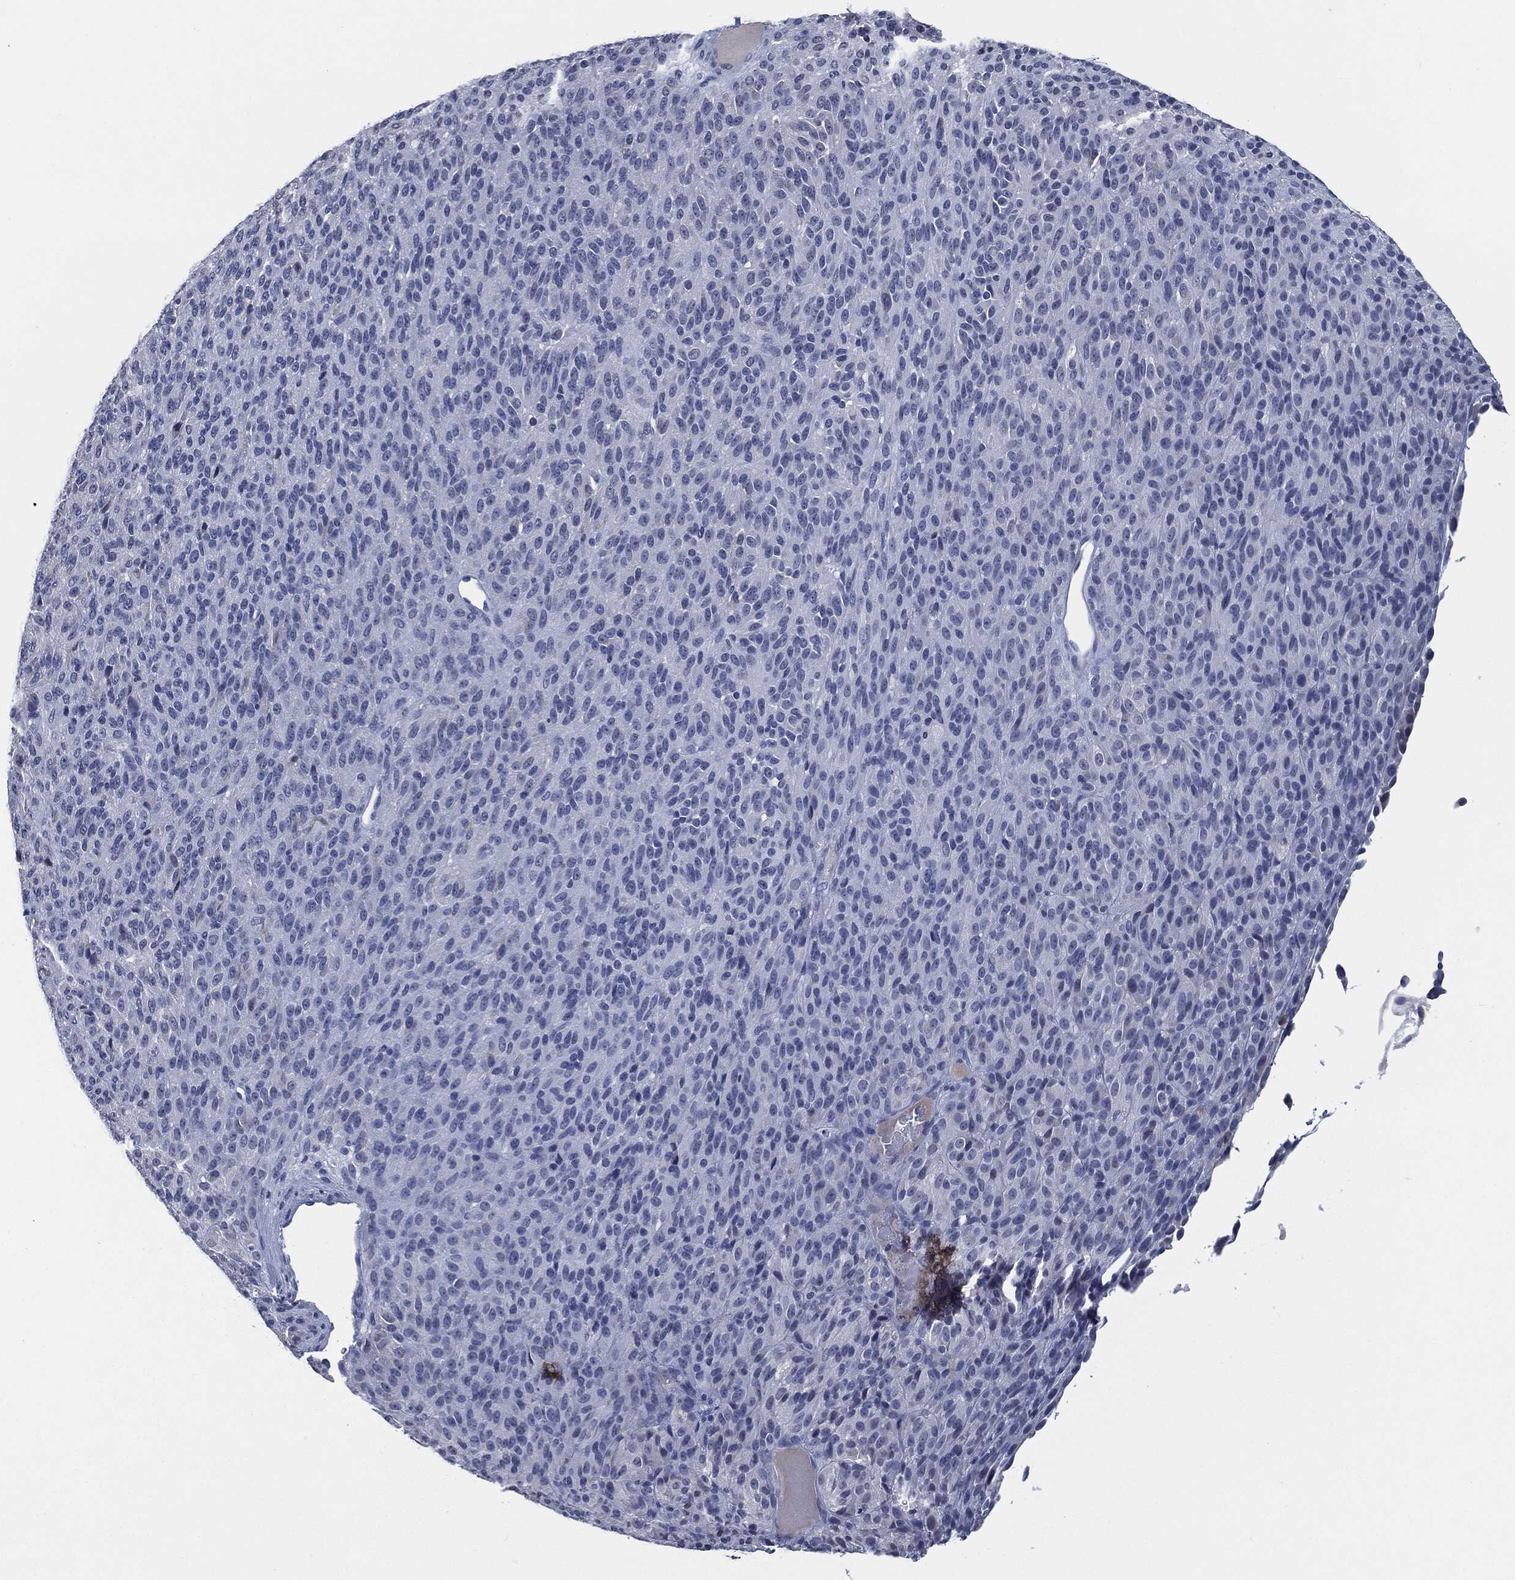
{"staining": {"intensity": "negative", "quantity": "none", "location": "none"}, "tissue": "melanoma", "cell_type": "Tumor cells", "image_type": "cancer", "snomed": [{"axis": "morphology", "description": "Malignant melanoma, Metastatic site"}, {"axis": "topography", "description": "Brain"}], "caption": "Immunohistochemistry (IHC) of malignant melanoma (metastatic site) shows no staining in tumor cells. The staining was performed using DAB (3,3'-diaminobenzidine) to visualize the protein expression in brown, while the nuclei were stained in blue with hematoxylin (Magnification: 20x).", "gene": "IL2RG", "patient": {"sex": "female", "age": 56}}